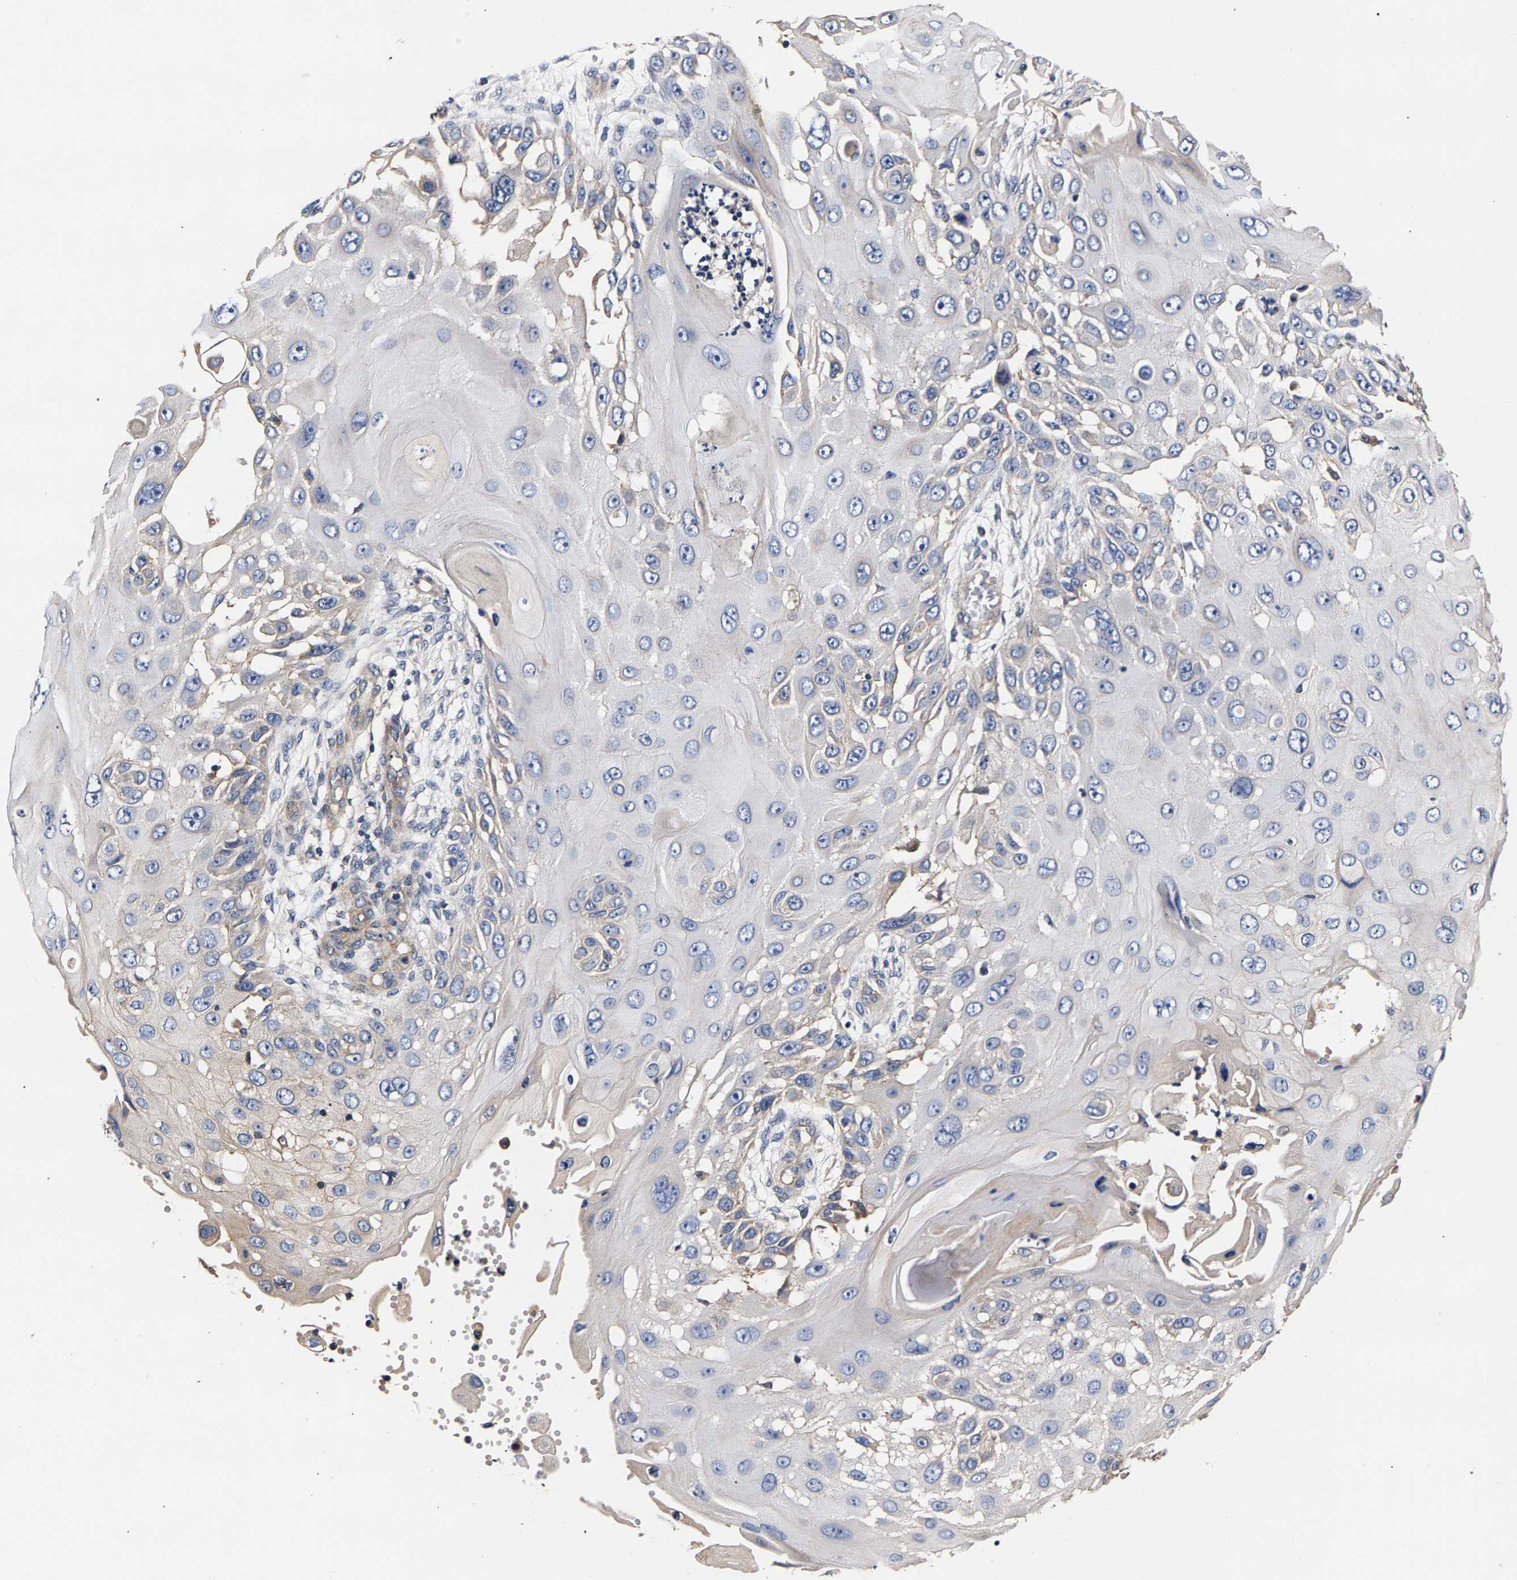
{"staining": {"intensity": "negative", "quantity": "none", "location": "none"}, "tissue": "skin cancer", "cell_type": "Tumor cells", "image_type": "cancer", "snomed": [{"axis": "morphology", "description": "Squamous cell carcinoma, NOS"}, {"axis": "topography", "description": "Skin"}], "caption": "Tumor cells are negative for protein expression in human squamous cell carcinoma (skin).", "gene": "MARCHF7", "patient": {"sex": "female", "age": 44}}